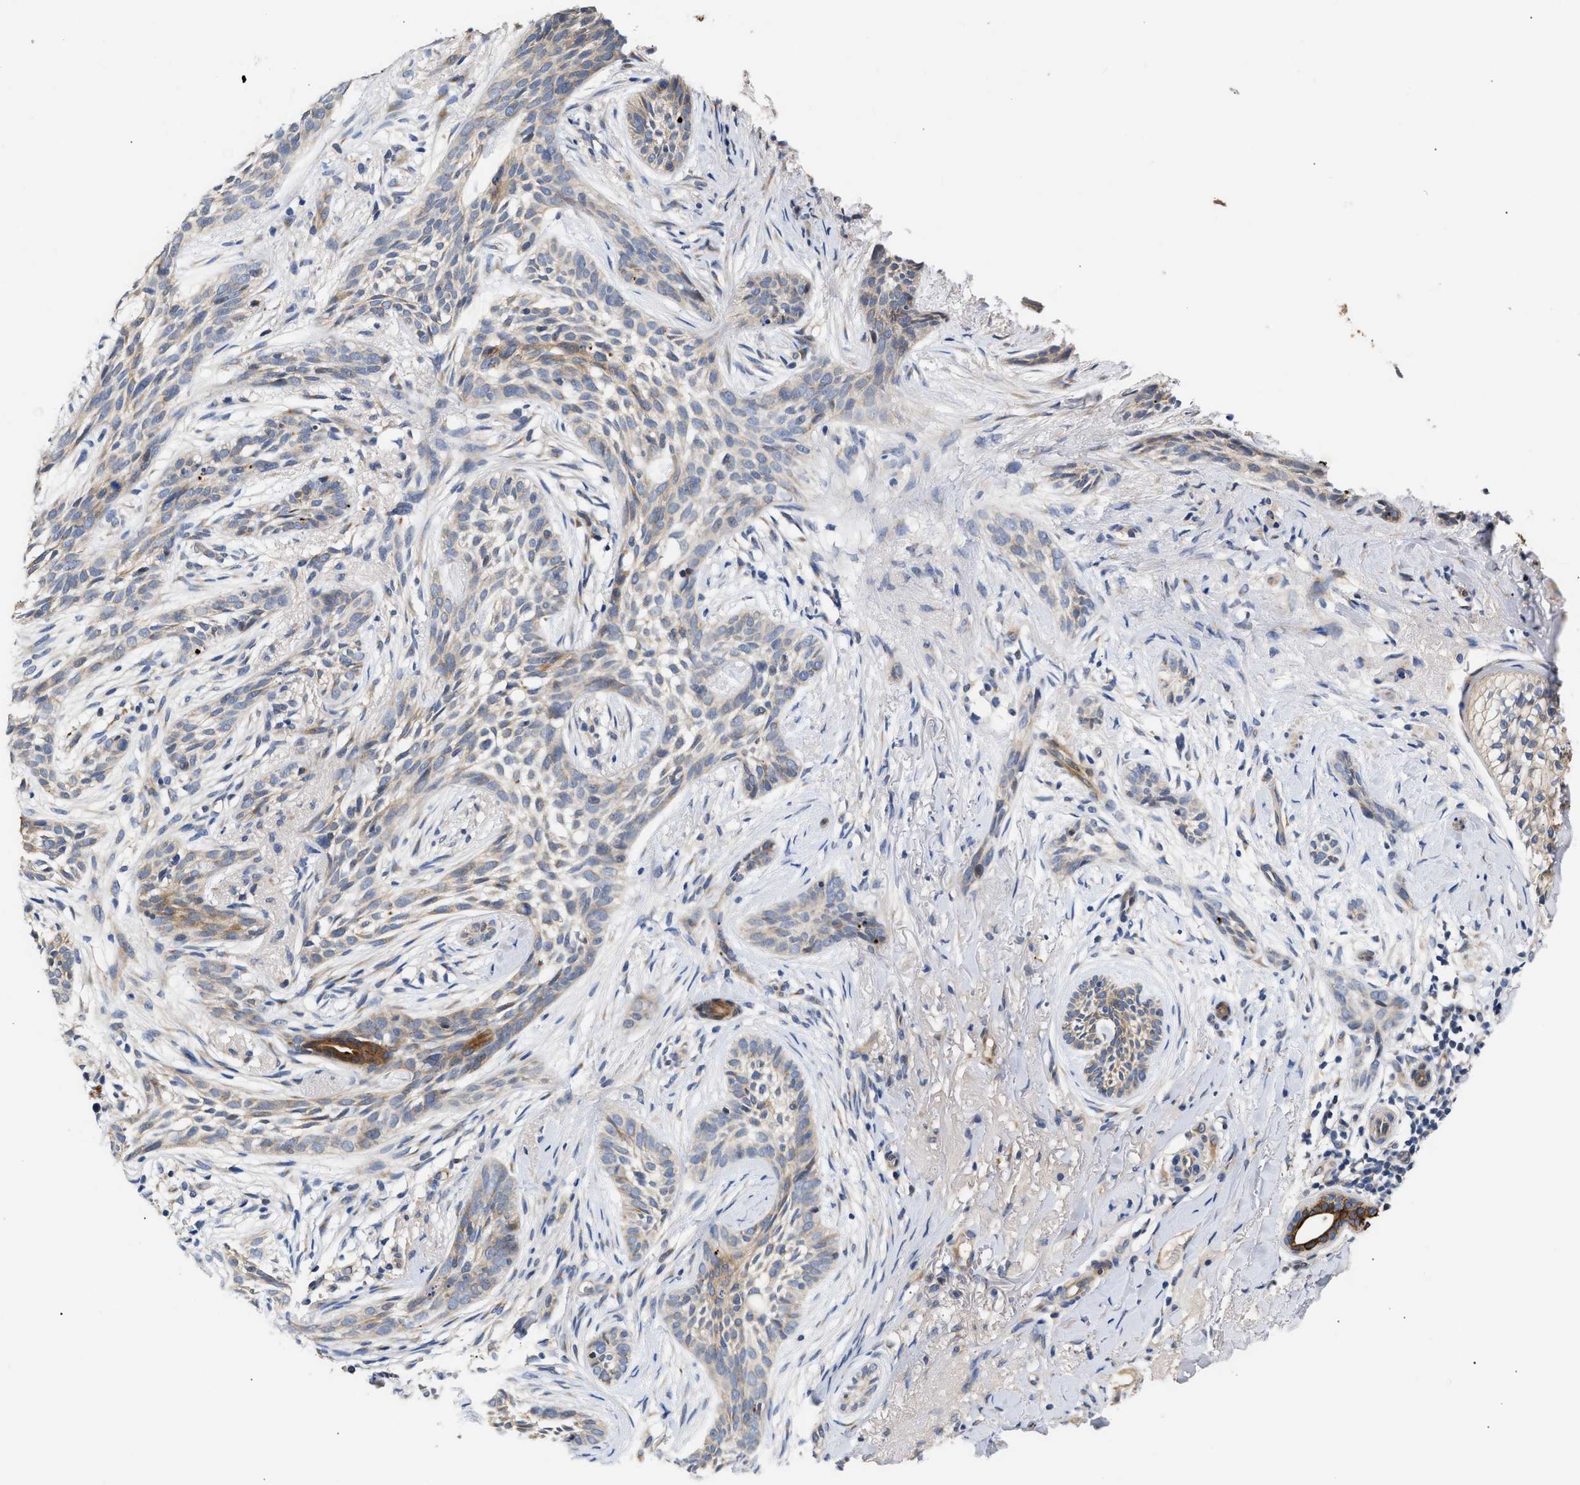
{"staining": {"intensity": "weak", "quantity": "<25%", "location": "cytoplasmic/membranous"}, "tissue": "skin cancer", "cell_type": "Tumor cells", "image_type": "cancer", "snomed": [{"axis": "morphology", "description": "Basal cell carcinoma"}, {"axis": "topography", "description": "Skin"}], "caption": "The histopathology image displays no staining of tumor cells in skin cancer.", "gene": "CCDC146", "patient": {"sex": "female", "age": 88}}